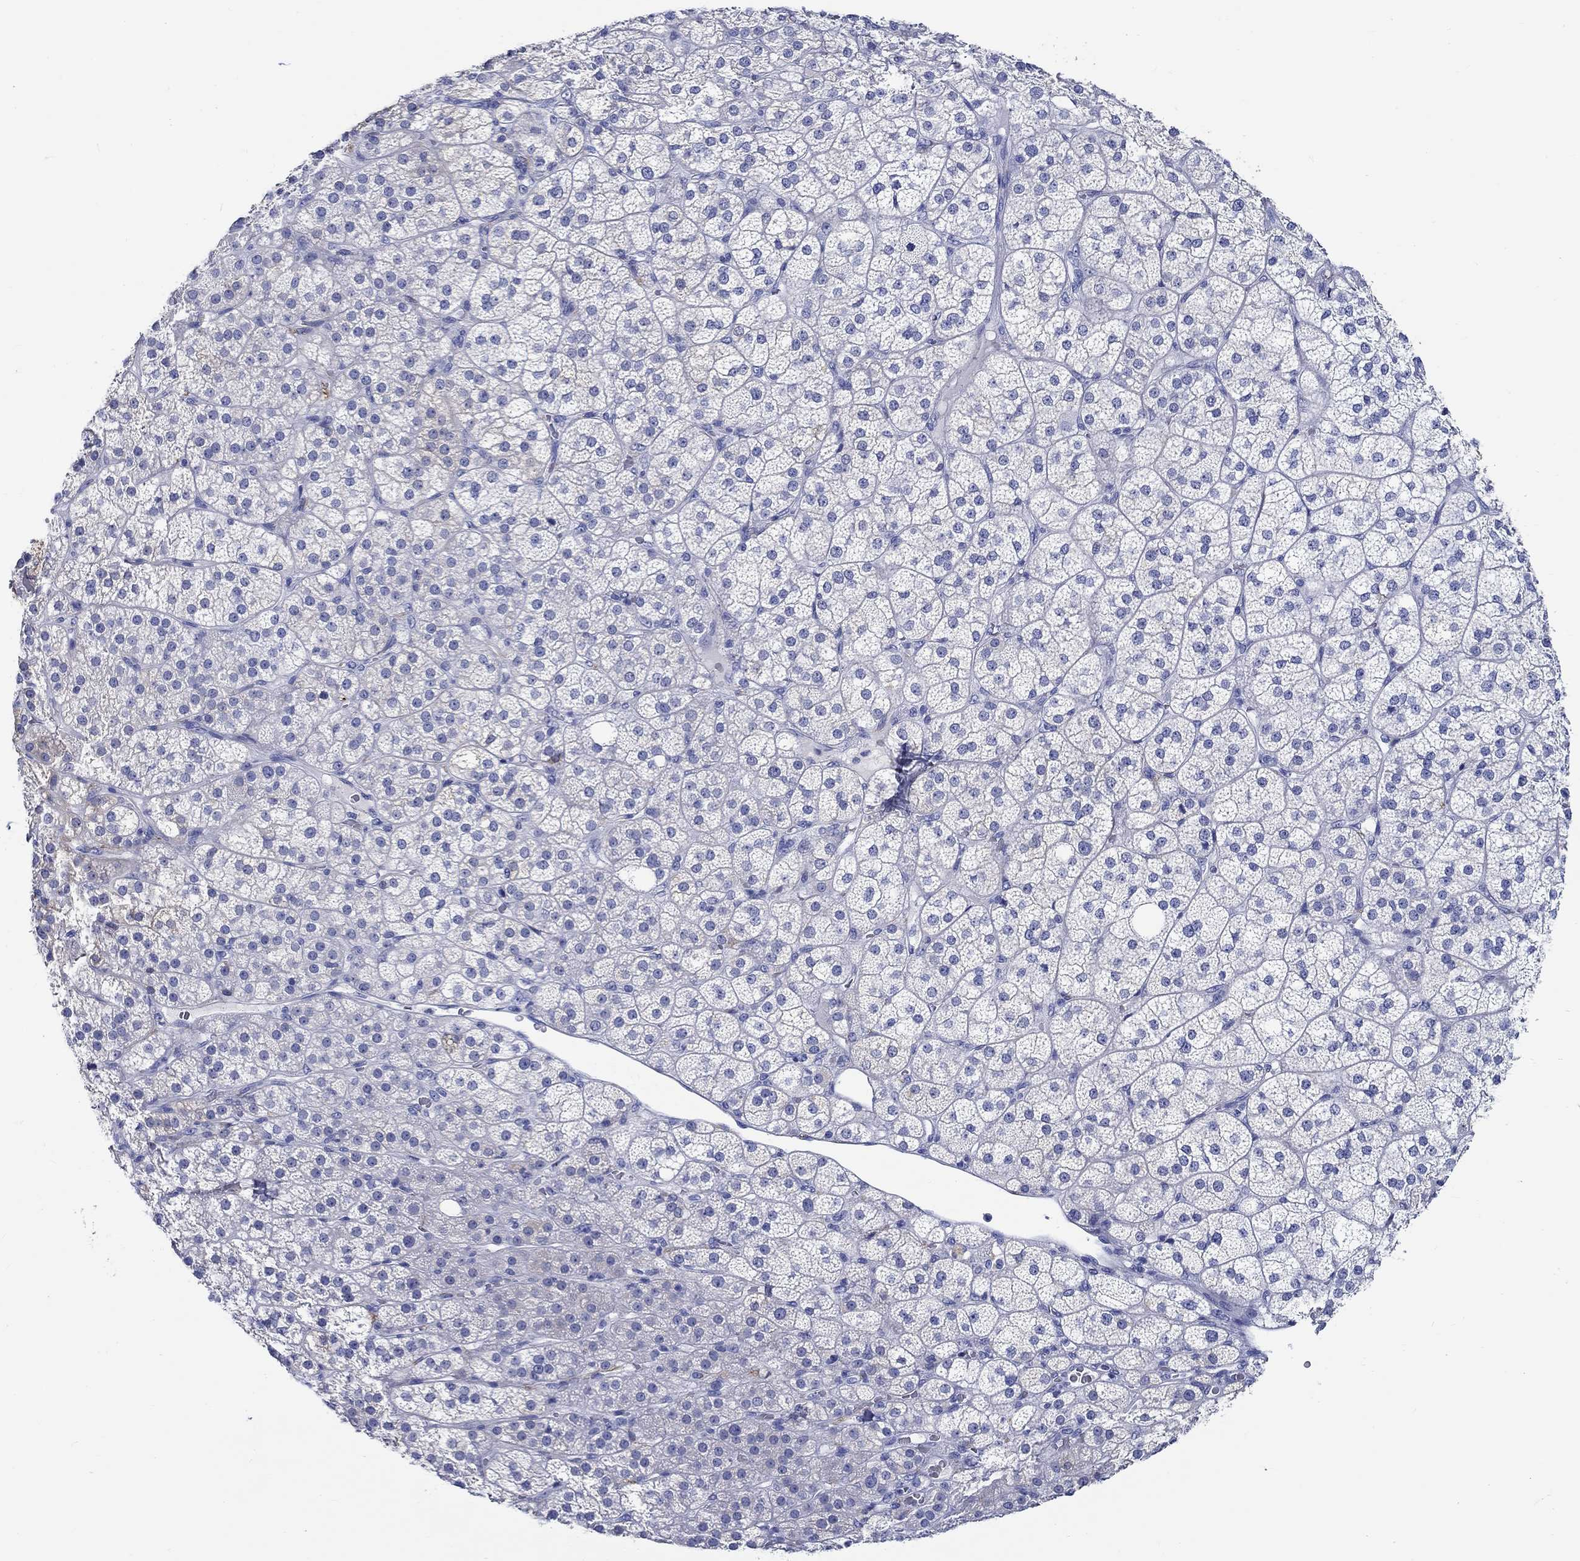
{"staining": {"intensity": "weak", "quantity": "<25%", "location": "cytoplasmic/membranous"}, "tissue": "adrenal gland", "cell_type": "Glandular cells", "image_type": "normal", "snomed": [{"axis": "morphology", "description": "Normal tissue, NOS"}, {"axis": "topography", "description": "Adrenal gland"}], "caption": "DAB immunohistochemical staining of unremarkable human adrenal gland reveals no significant staining in glandular cells.", "gene": "FBXO2", "patient": {"sex": "female", "age": 60}}